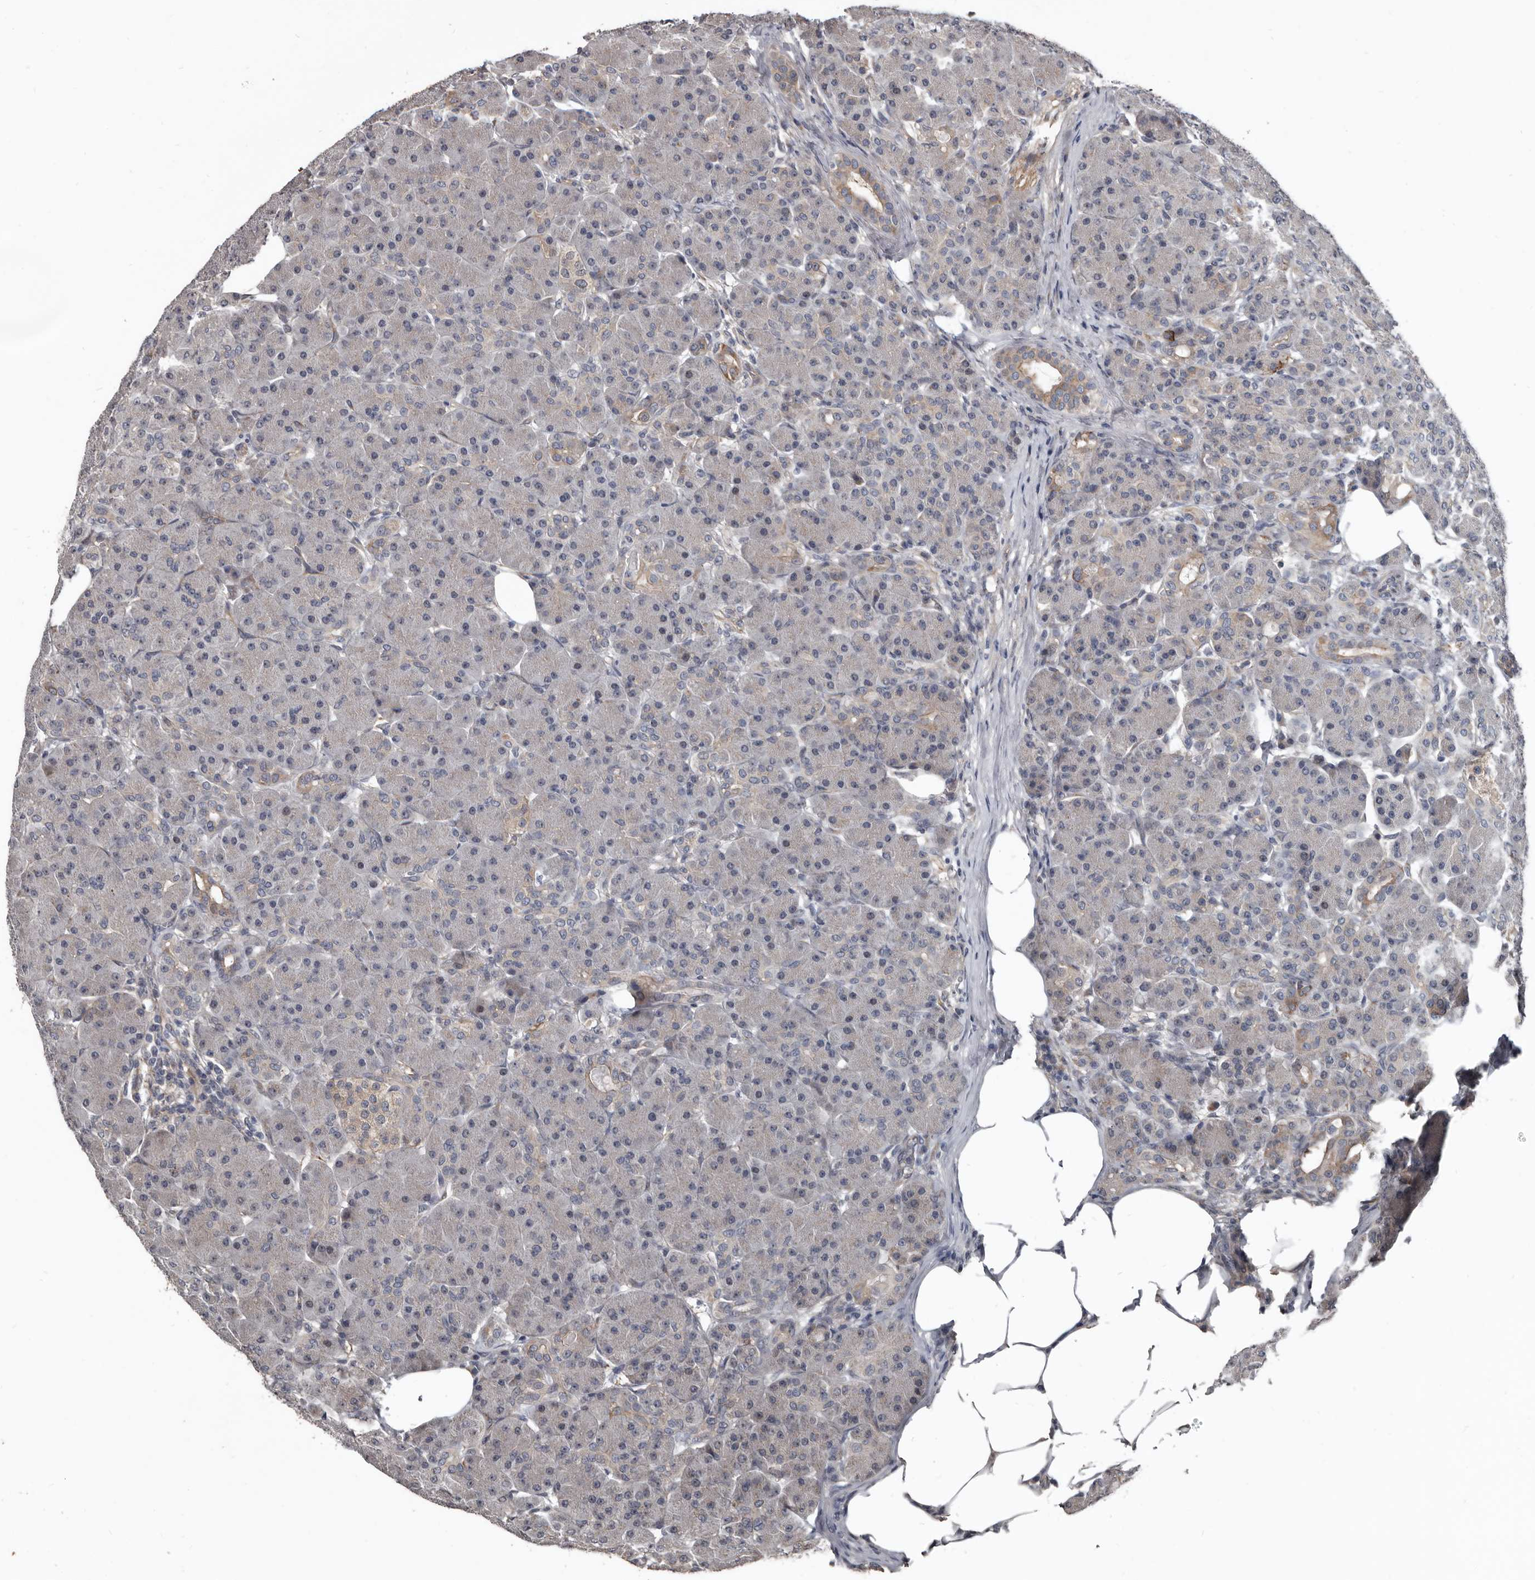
{"staining": {"intensity": "negative", "quantity": "none", "location": "none"}, "tissue": "pancreas", "cell_type": "Exocrine glandular cells", "image_type": "normal", "snomed": [{"axis": "morphology", "description": "Normal tissue, NOS"}, {"axis": "topography", "description": "Pancreas"}], "caption": "An IHC photomicrograph of unremarkable pancreas is shown. There is no staining in exocrine glandular cells of pancreas. (DAB immunohistochemistry visualized using brightfield microscopy, high magnification).", "gene": "DHPS", "patient": {"sex": "male", "age": 63}}